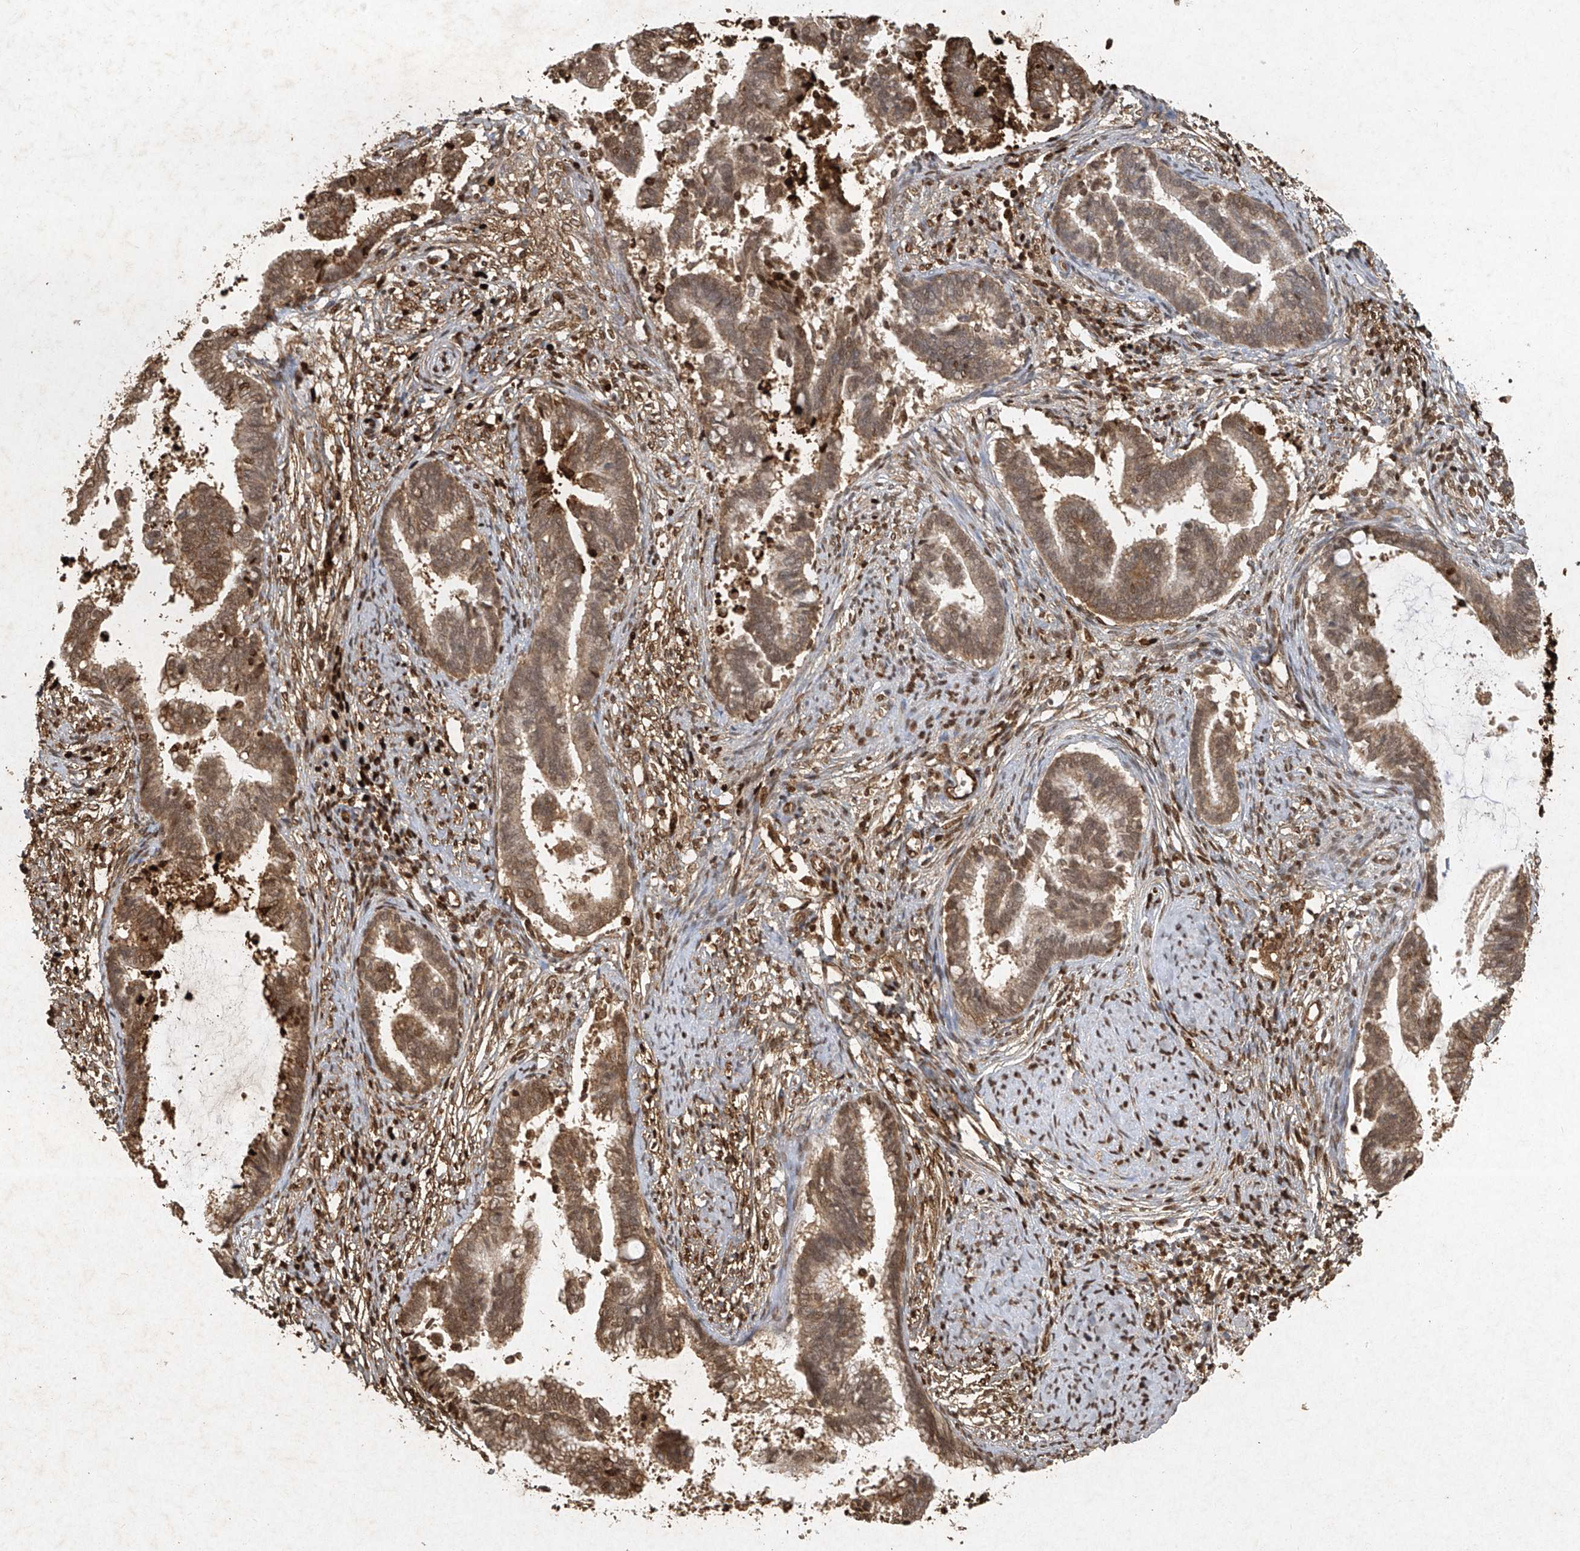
{"staining": {"intensity": "moderate", "quantity": ">75%", "location": "cytoplasmic/membranous,nuclear"}, "tissue": "cervical cancer", "cell_type": "Tumor cells", "image_type": "cancer", "snomed": [{"axis": "morphology", "description": "Adenocarcinoma, NOS"}, {"axis": "topography", "description": "Cervix"}], "caption": "Cervical cancer stained for a protein displays moderate cytoplasmic/membranous and nuclear positivity in tumor cells.", "gene": "ATRIP", "patient": {"sex": "female", "age": 44}}